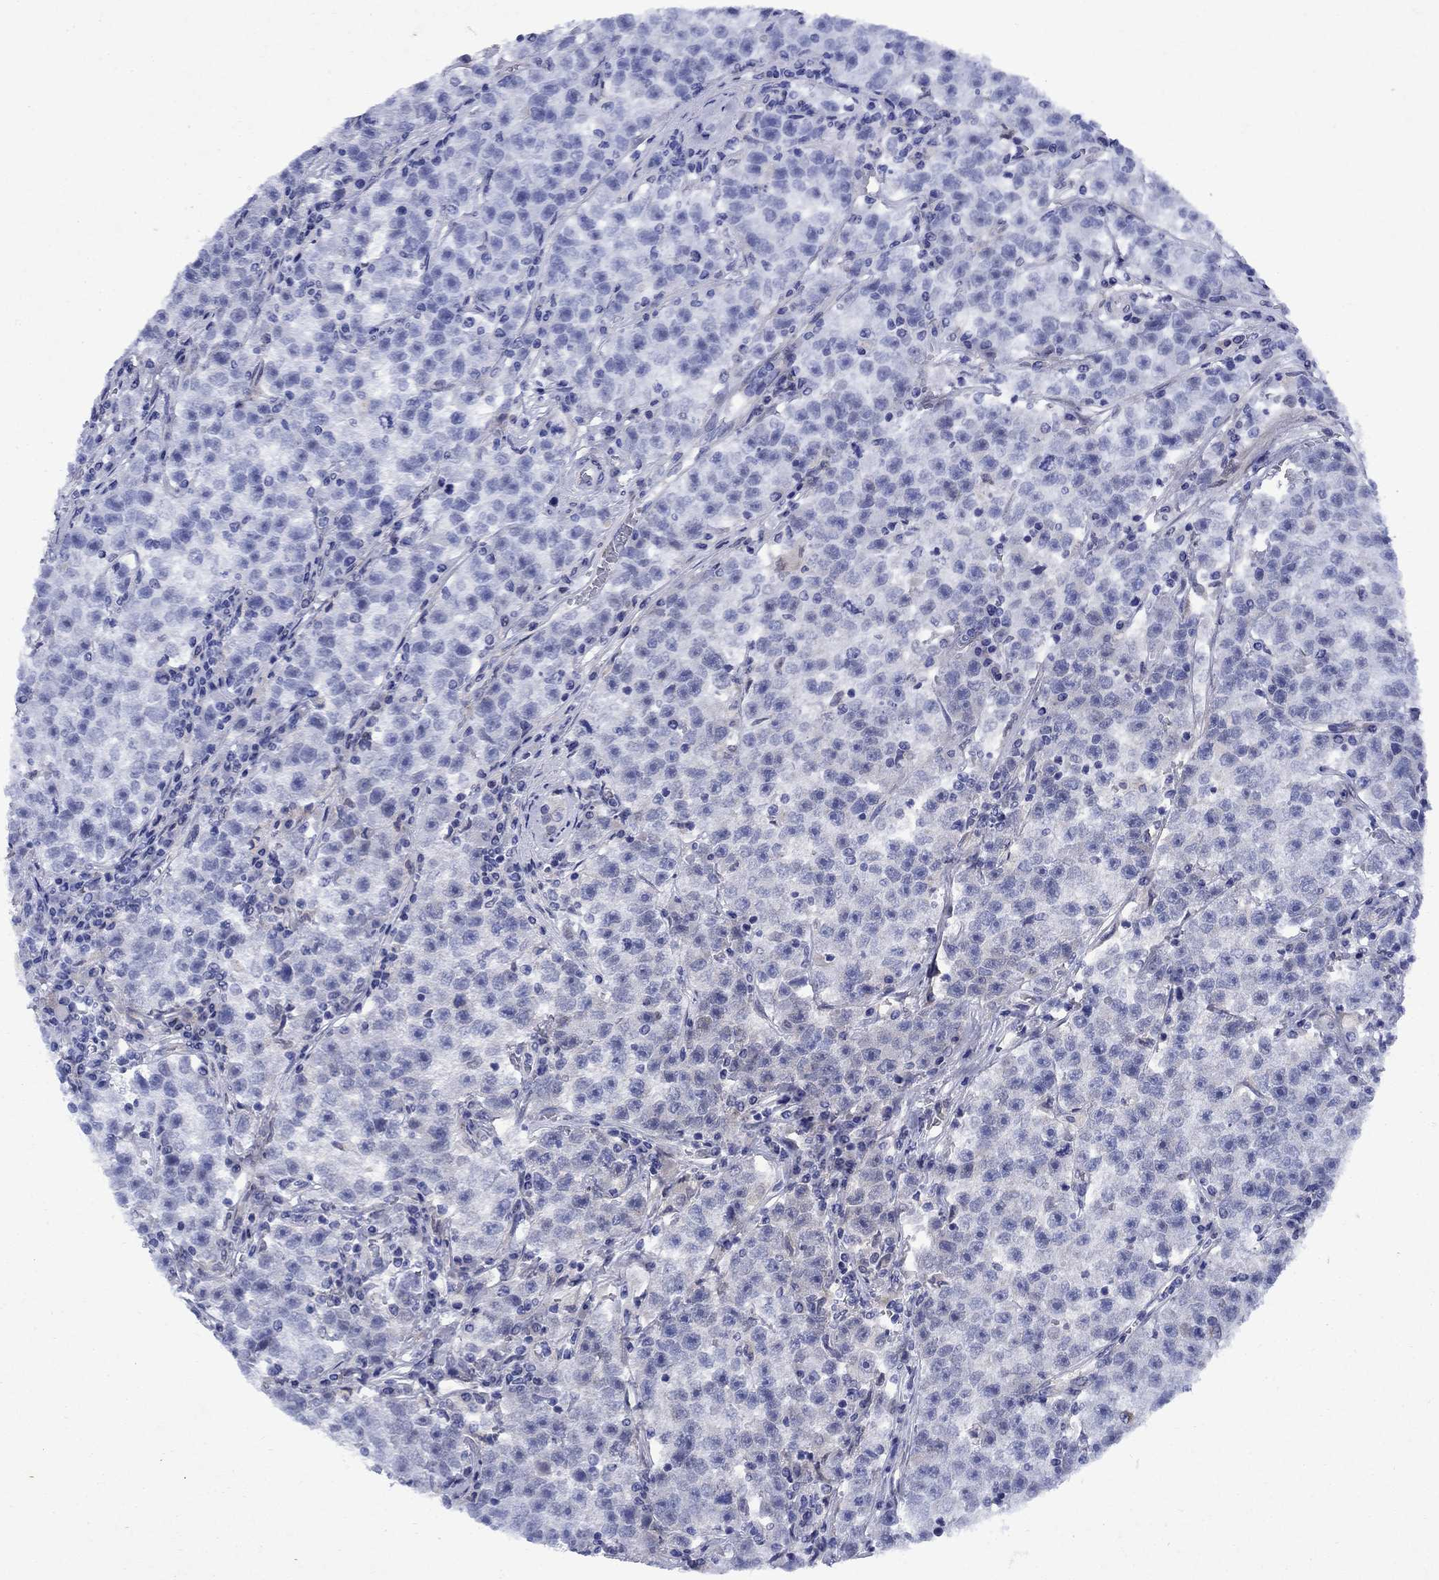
{"staining": {"intensity": "negative", "quantity": "none", "location": "none"}, "tissue": "testis cancer", "cell_type": "Tumor cells", "image_type": "cancer", "snomed": [{"axis": "morphology", "description": "Seminoma, NOS"}, {"axis": "topography", "description": "Testis"}], "caption": "There is no significant expression in tumor cells of seminoma (testis).", "gene": "STAB2", "patient": {"sex": "male", "age": 22}}